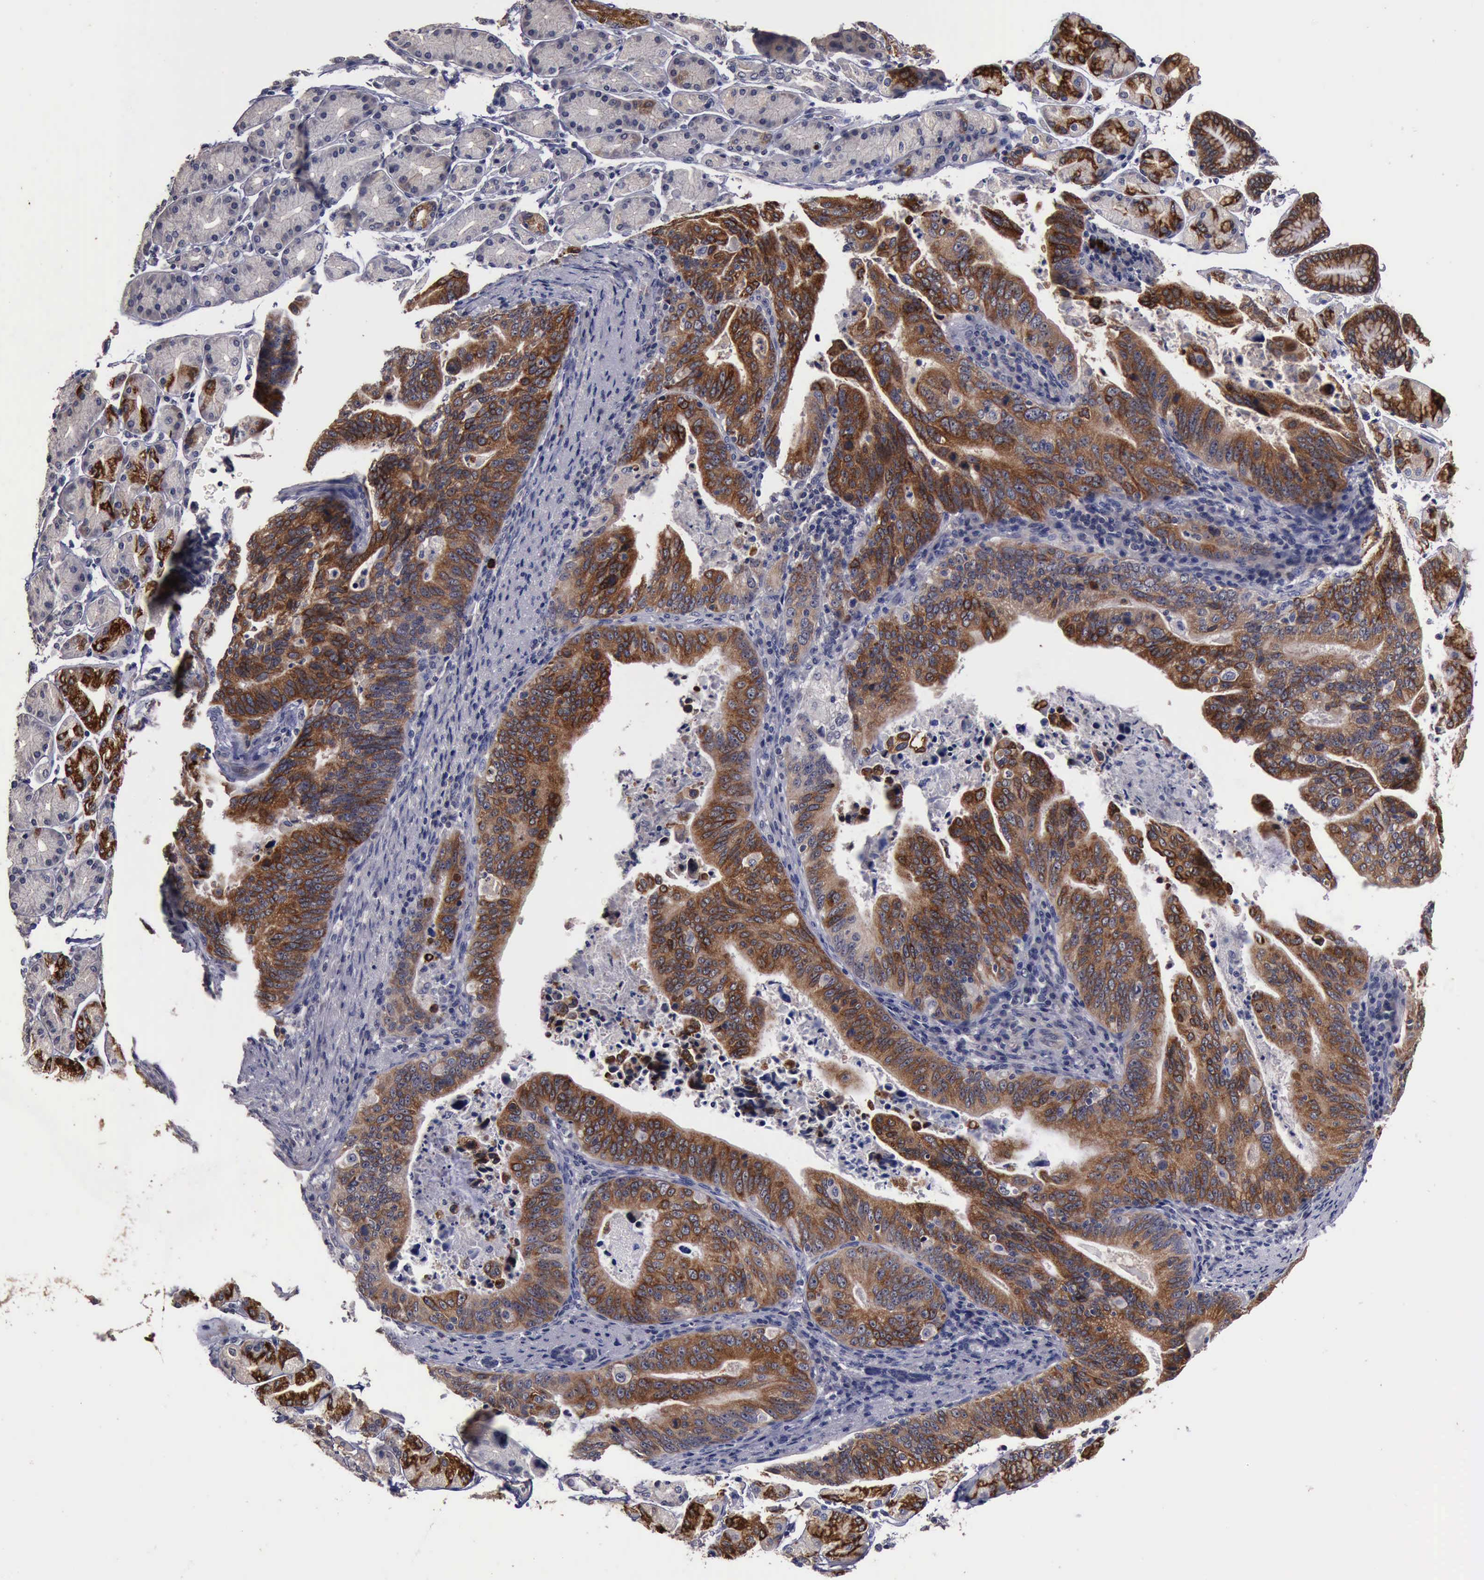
{"staining": {"intensity": "strong", "quantity": ">75%", "location": "cytoplasmic/membranous"}, "tissue": "stomach cancer", "cell_type": "Tumor cells", "image_type": "cancer", "snomed": [{"axis": "morphology", "description": "Adenocarcinoma, NOS"}, {"axis": "topography", "description": "Stomach, upper"}], "caption": "Stomach adenocarcinoma stained with immunohistochemistry shows strong cytoplasmic/membranous expression in approximately >75% of tumor cells.", "gene": "CRKL", "patient": {"sex": "female", "age": 50}}